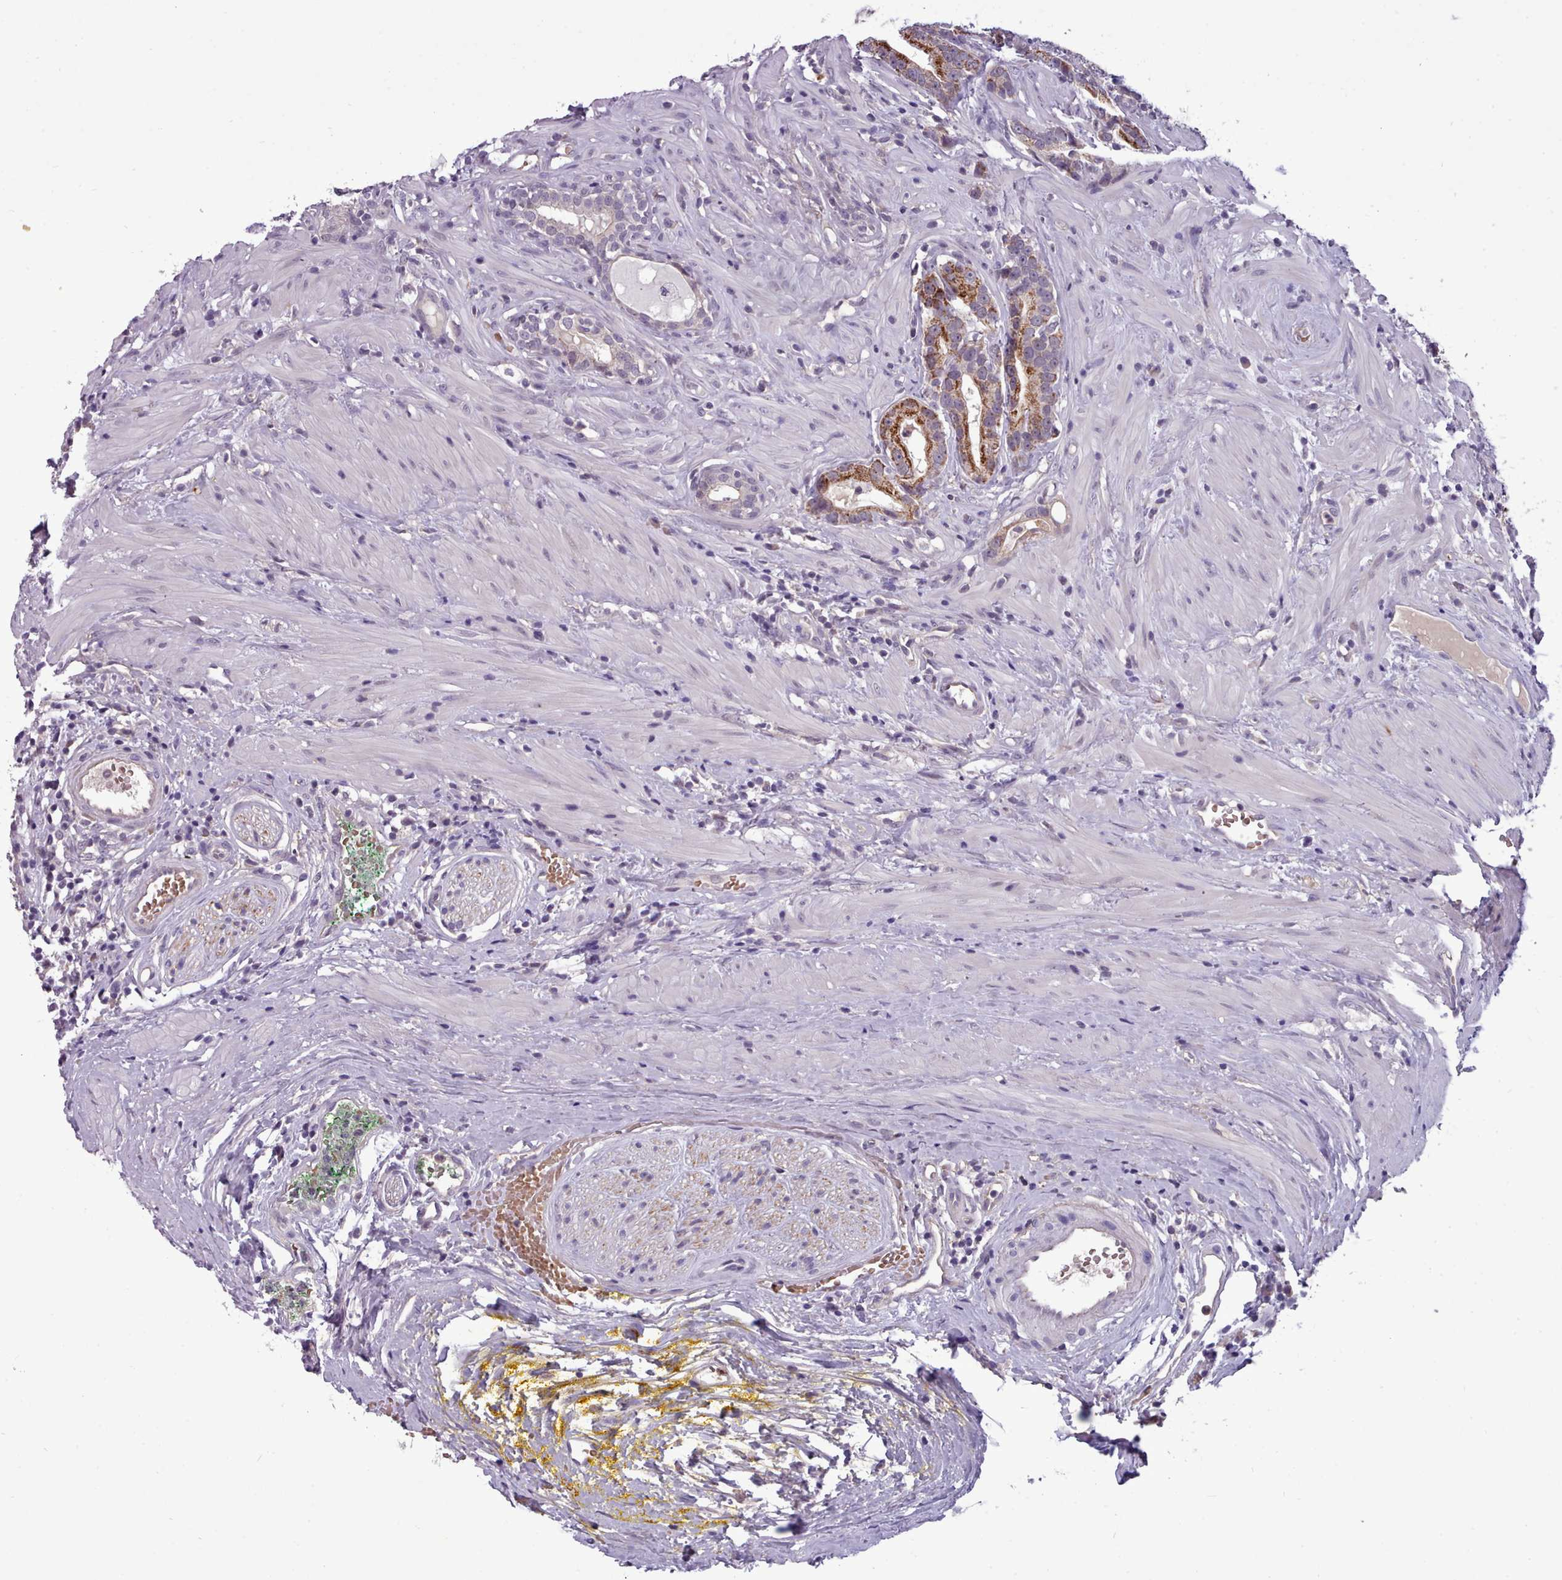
{"staining": {"intensity": "moderate", "quantity": "25%-75%", "location": "cytoplasmic/membranous"}, "tissue": "prostate cancer", "cell_type": "Tumor cells", "image_type": "cancer", "snomed": [{"axis": "morphology", "description": "Adenocarcinoma, High grade"}, {"axis": "topography", "description": "Prostate"}], "caption": "Prostate cancer (high-grade adenocarcinoma) stained with DAB (3,3'-diaminobenzidine) immunohistochemistry (IHC) shows medium levels of moderate cytoplasmic/membranous positivity in approximately 25%-75% of tumor cells. (brown staining indicates protein expression, while blue staining denotes nuclei).", "gene": "KCTD16", "patient": {"sex": "male", "age": 67}}